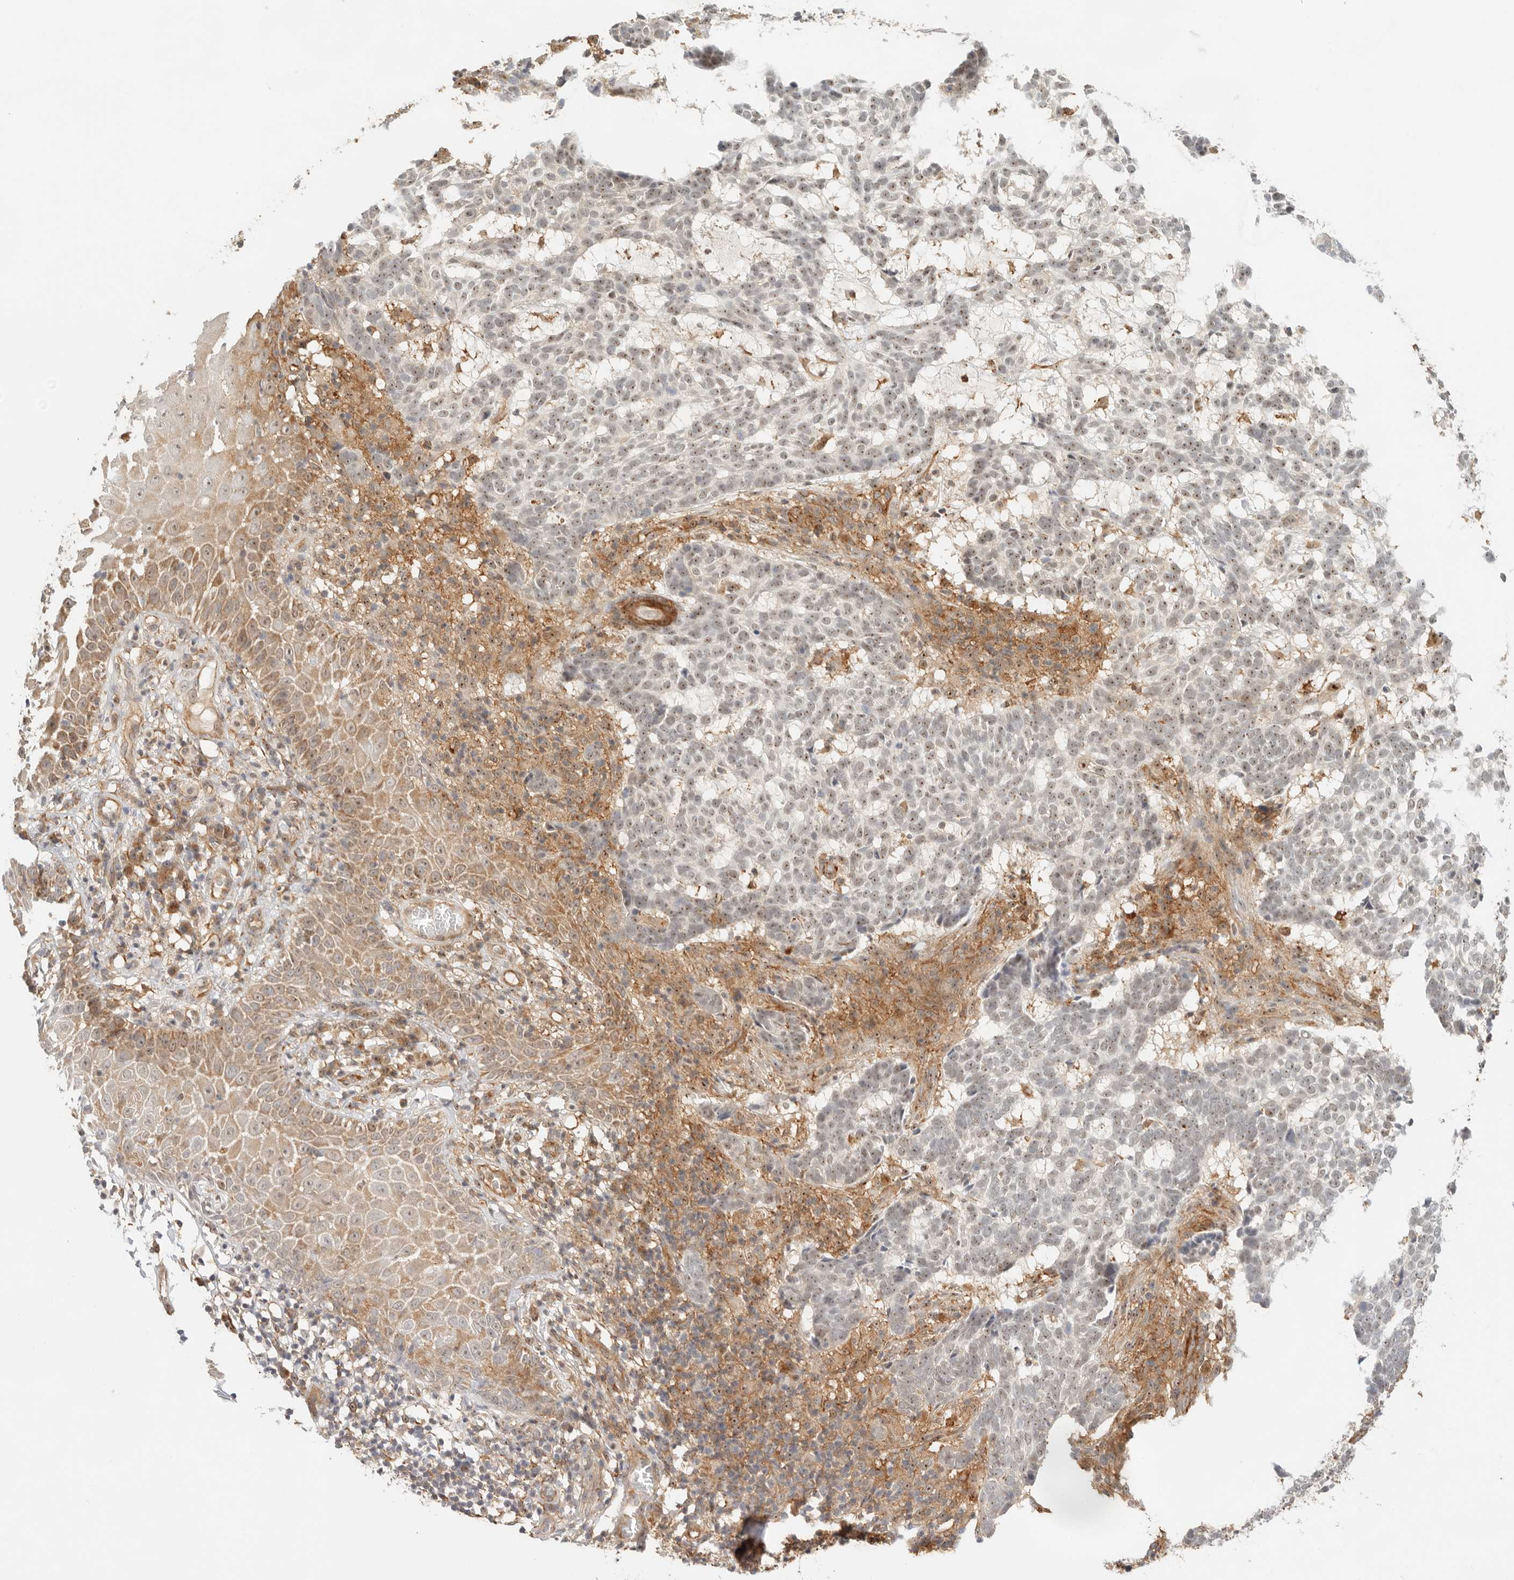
{"staining": {"intensity": "moderate", "quantity": ">75%", "location": "nuclear"}, "tissue": "skin cancer", "cell_type": "Tumor cells", "image_type": "cancer", "snomed": [{"axis": "morphology", "description": "Basal cell carcinoma"}, {"axis": "topography", "description": "Skin"}], "caption": "Moderate nuclear positivity for a protein is seen in approximately >75% of tumor cells of basal cell carcinoma (skin) using IHC.", "gene": "HEXD", "patient": {"sex": "male", "age": 85}}